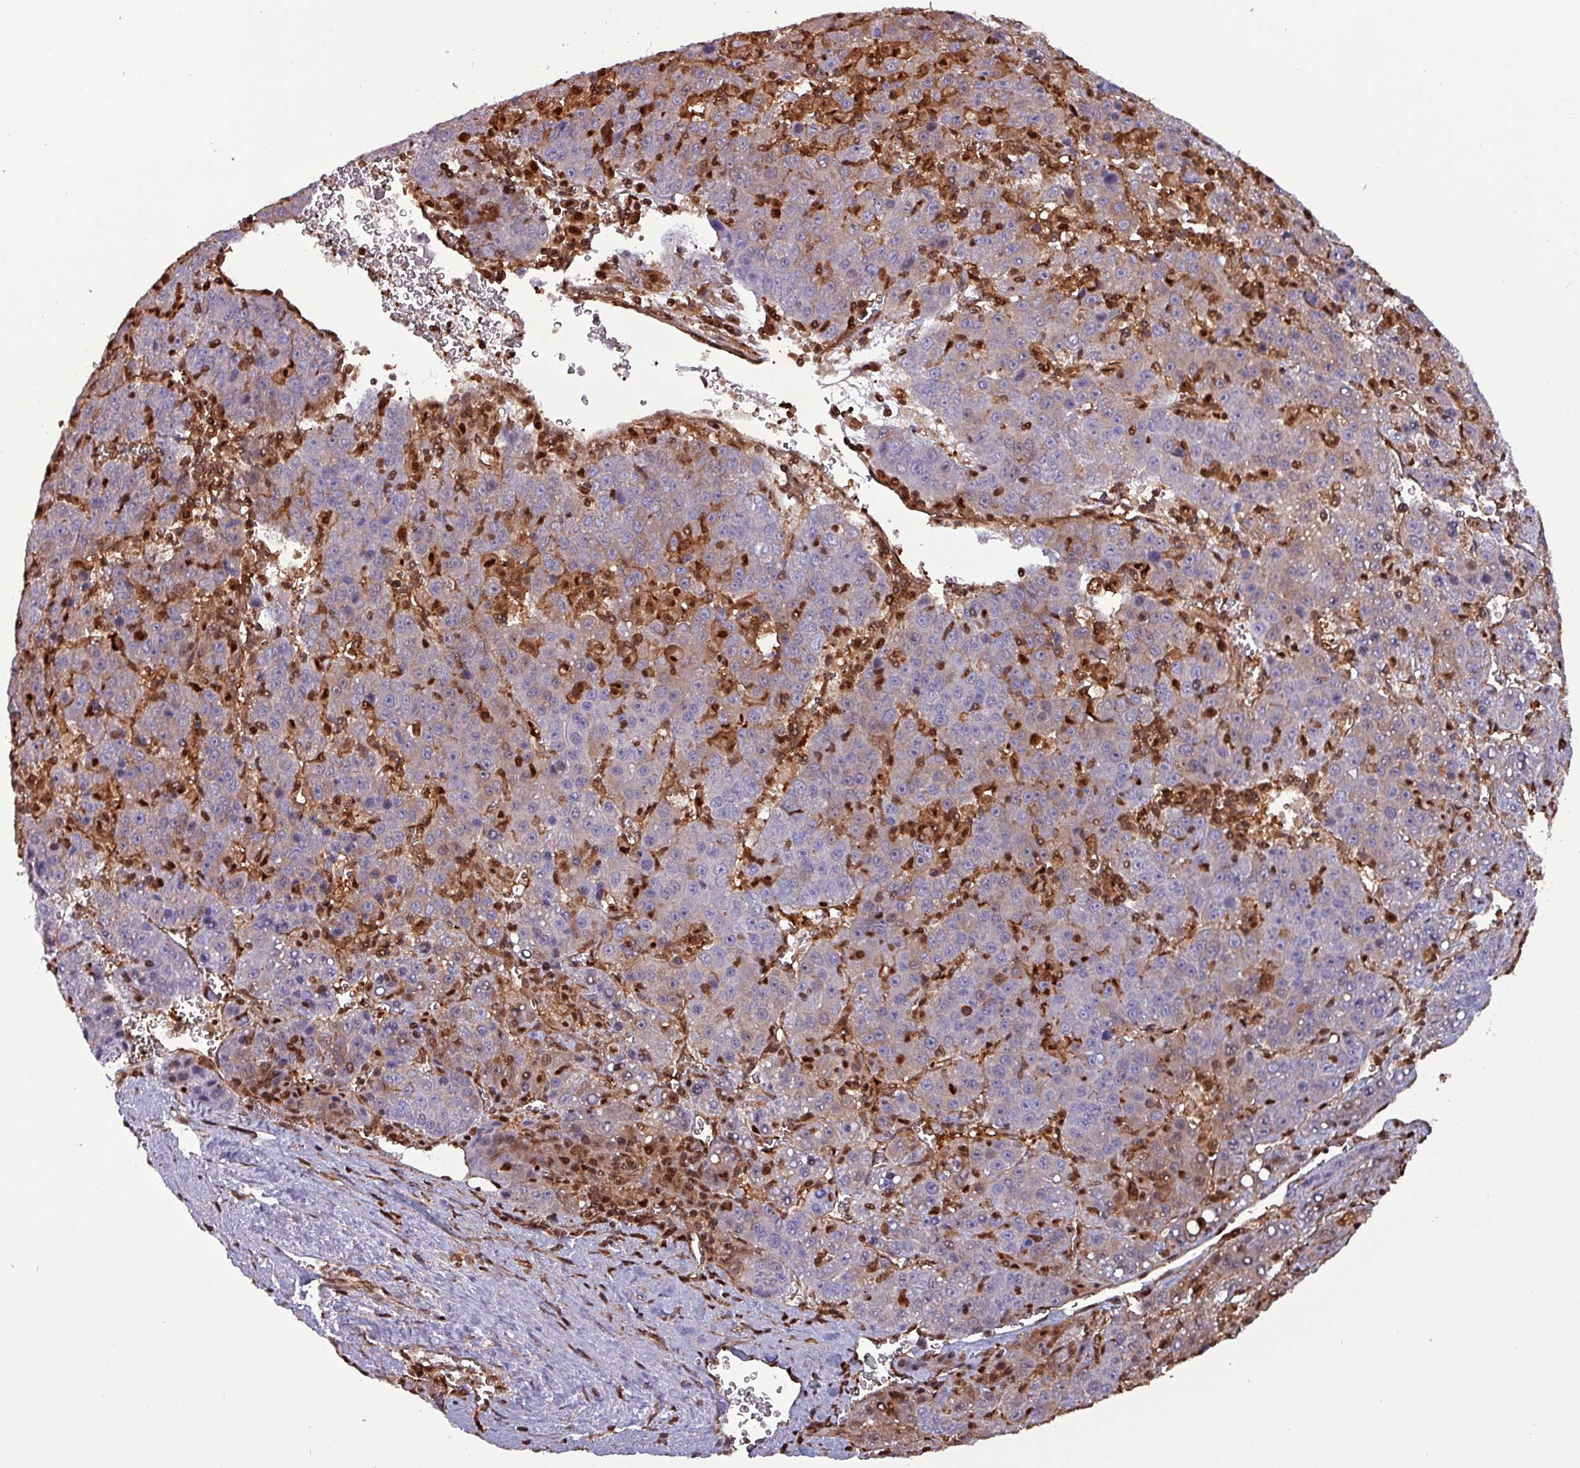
{"staining": {"intensity": "moderate", "quantity": "<25%", "location": "cytoplasmic/membranous,nuclear"}, "tissue": "liver cancer", "cell_type": "Tumor cells", "image_type": "cancer", "snomed": [{"axis": "morphology", "description": "Carcinoma, Hepatocellular, NOS"}, {"axis": "topography", "description": "Liver"}], "caption": "Liver cancer tissue demonstrates moderate cytoplasmic/membranous and nuclear staining in approximately <25% of tumor cells", "gene": "PSMB8", "patient": {"sex": "female", "age": 53}}